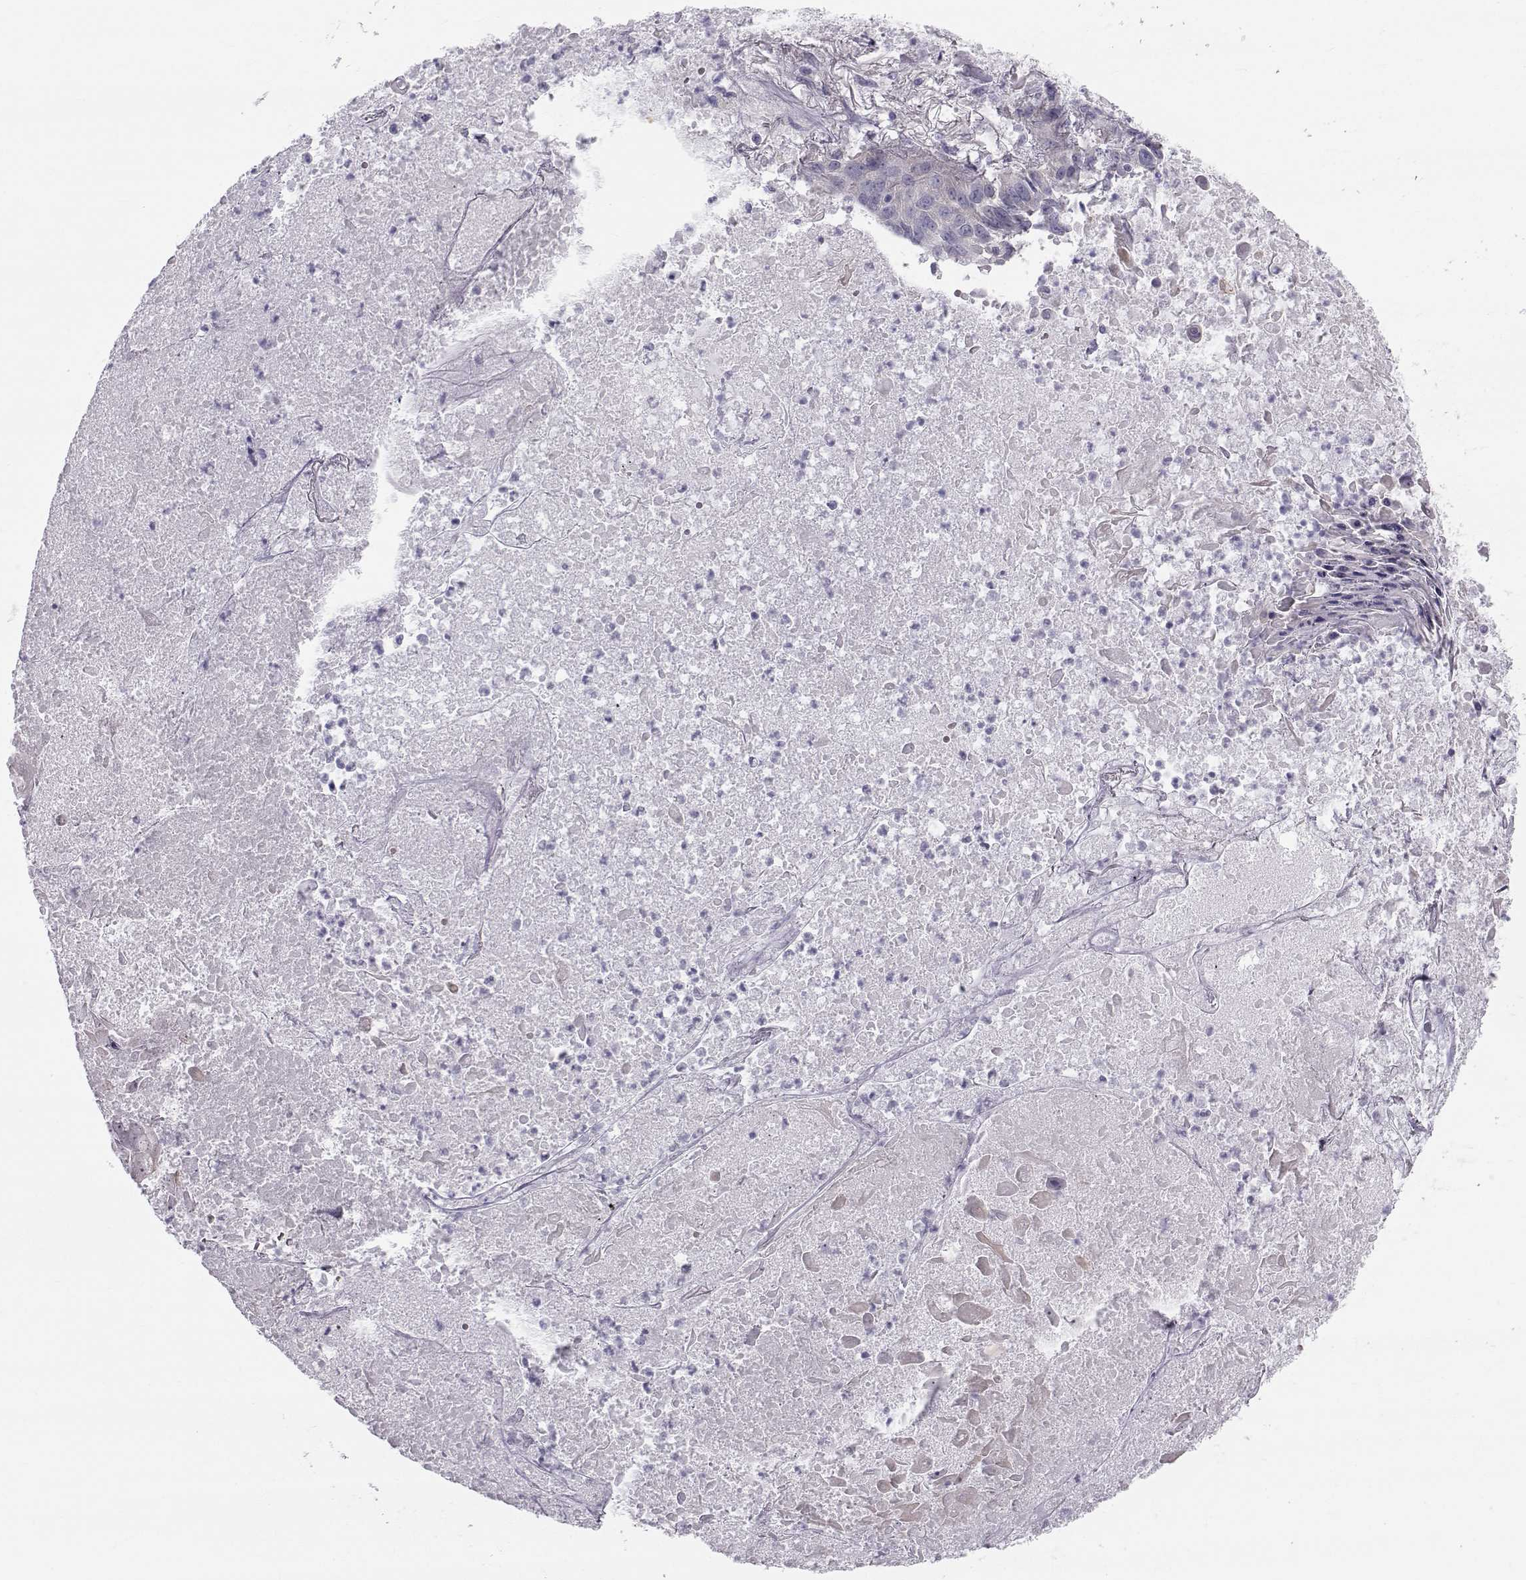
{"staining": {"intensity": "negative", "quantity": "none", "location": "none"}, "tissue": "lung cancer", "cell_type": "Tumor cells", "image_type": "cancer", "snomed": [{"axis": "morphology", "description": "Squamous cell carcinoma, NOS"}, {"axis": "topography", "description": "Lung"}], "caption": "Squamous cell carcinoma (lung) was stained to show a protein in brown. There is no significant positivity in tumor cells.", "gene": "GARIN3", "patient": {"sex": "male", "age": 64}}